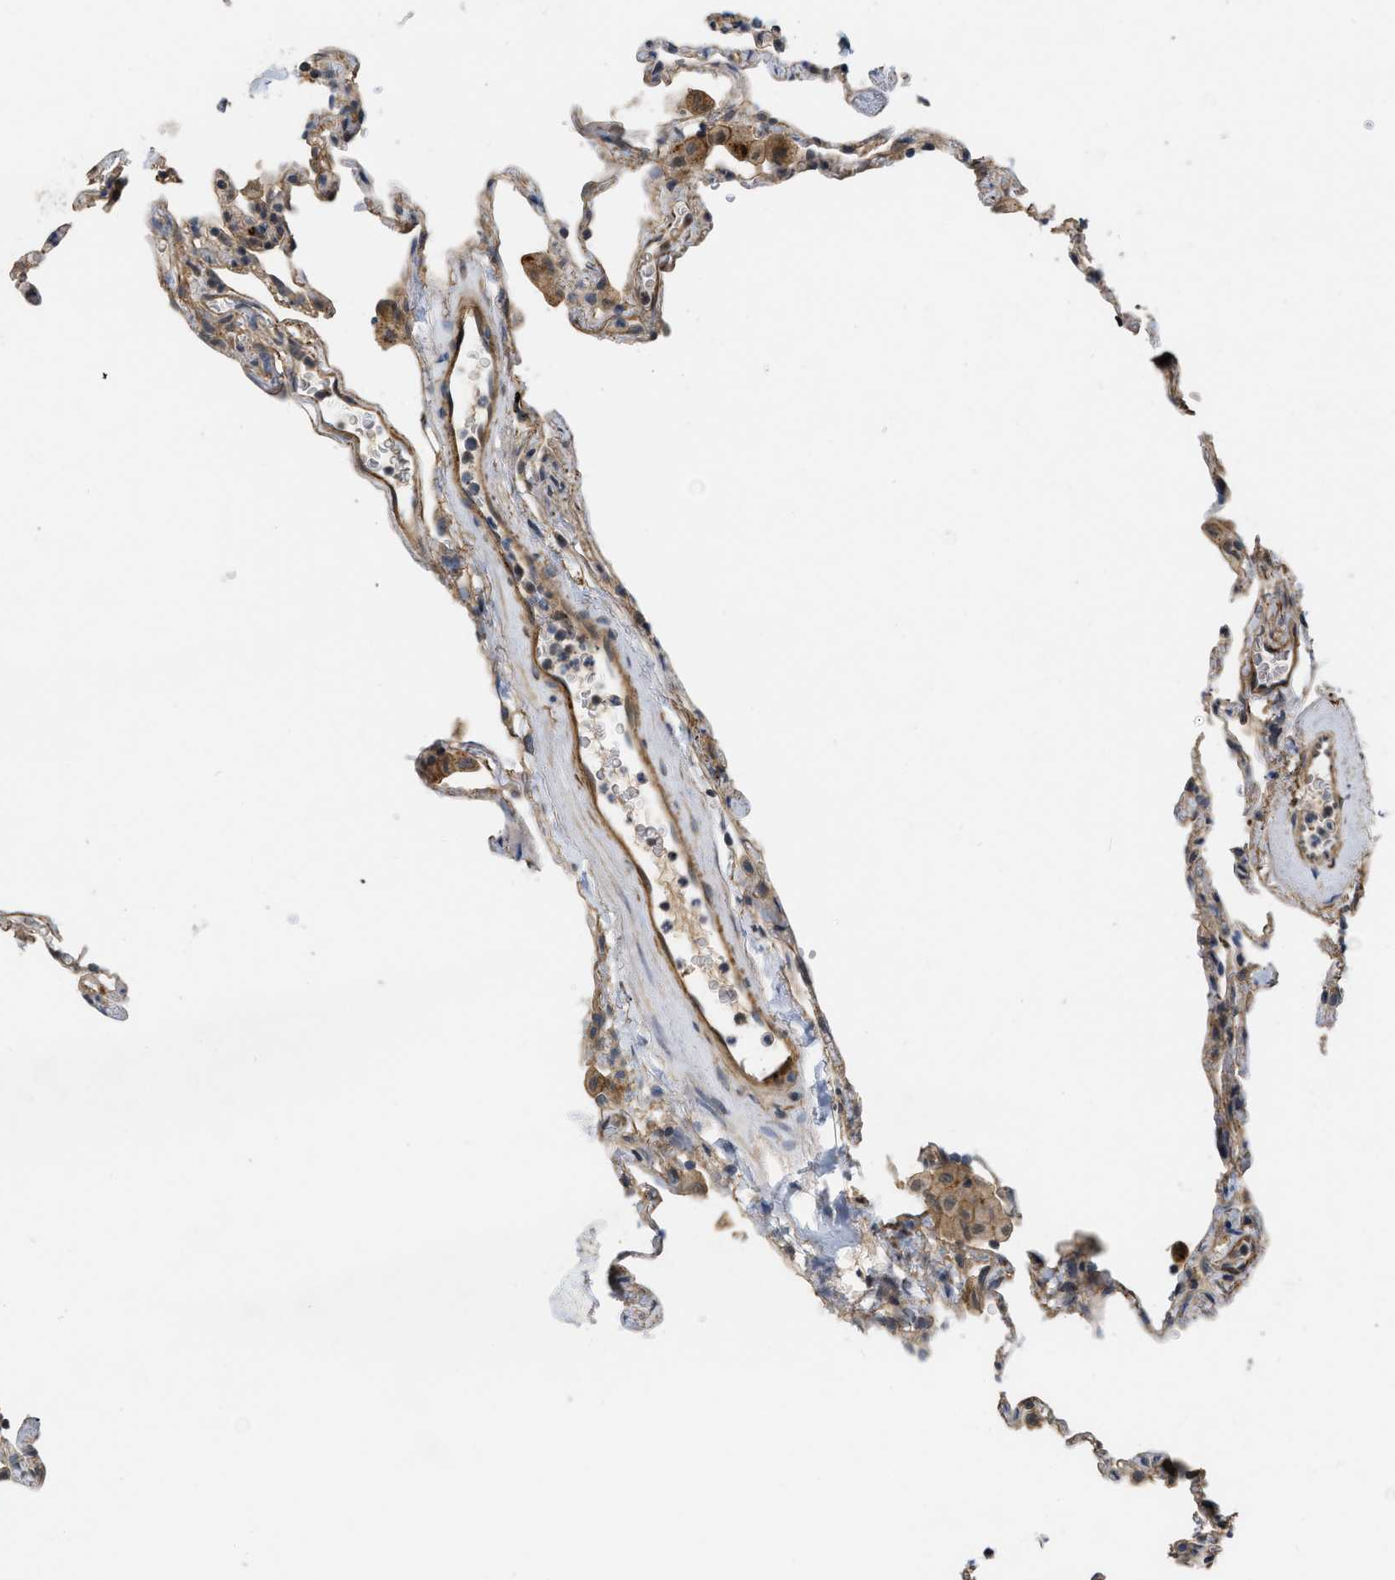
{"staining": {"intensity": "negative", "quantity": "none", "location": "none"}, "tissue": "lung", "cell_type": "Alveolar cells", "image_type": "normal", "snomed": [{"axis": "morphology", "description": "Normal tissue, NOS"}, {"axis": "topography", "description": "Lung"}], "caption": "Immunohistochemistry of benign human lung shows no expression in alveolar cells. Nuclei are stained in blue.", "gene": "NAPEPLD", "patient": {"sex": "male", "age": 59}}